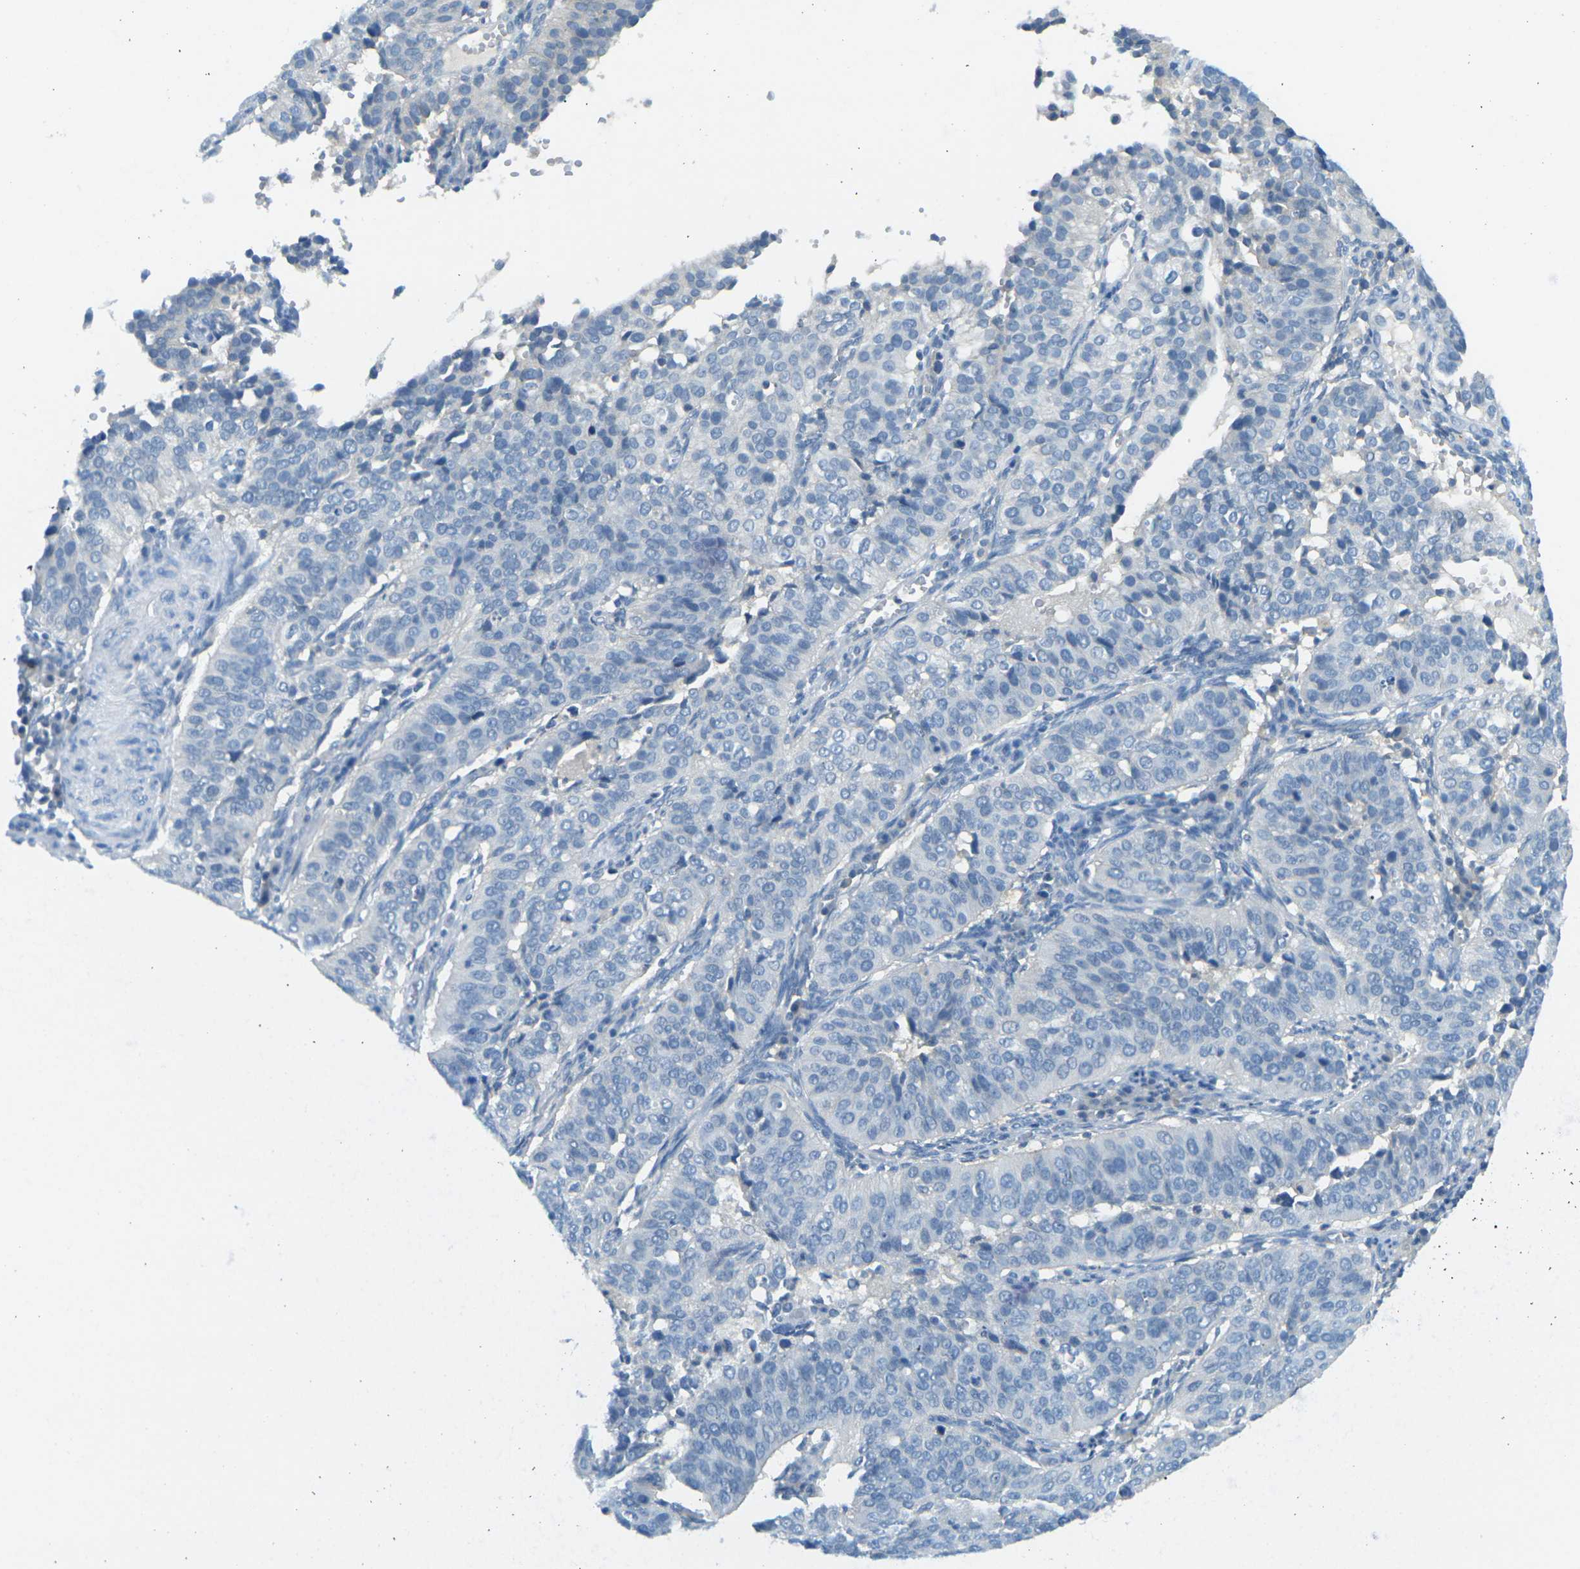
{"staining": {"intensity": "negative", "quantity": "none", "location": "none"}, "tissue": "cervical cancer", "cell_type": "Tumor cells", "image_type": "cancer", "snomed": [{"axis": "morphology", "description": "Normal tissue, NOS"}, {"axis": "morphology", "description": "Squamous cell carcinoma, NOS"}, {"axis": "topography", "description": "Cervix"}], "caption": "Immunohistochemical staining of cervical cancer exhibits no significant positivity in tumor cells.", "gene": "CD47", "patient": {"sex": "female", "age": 39}}